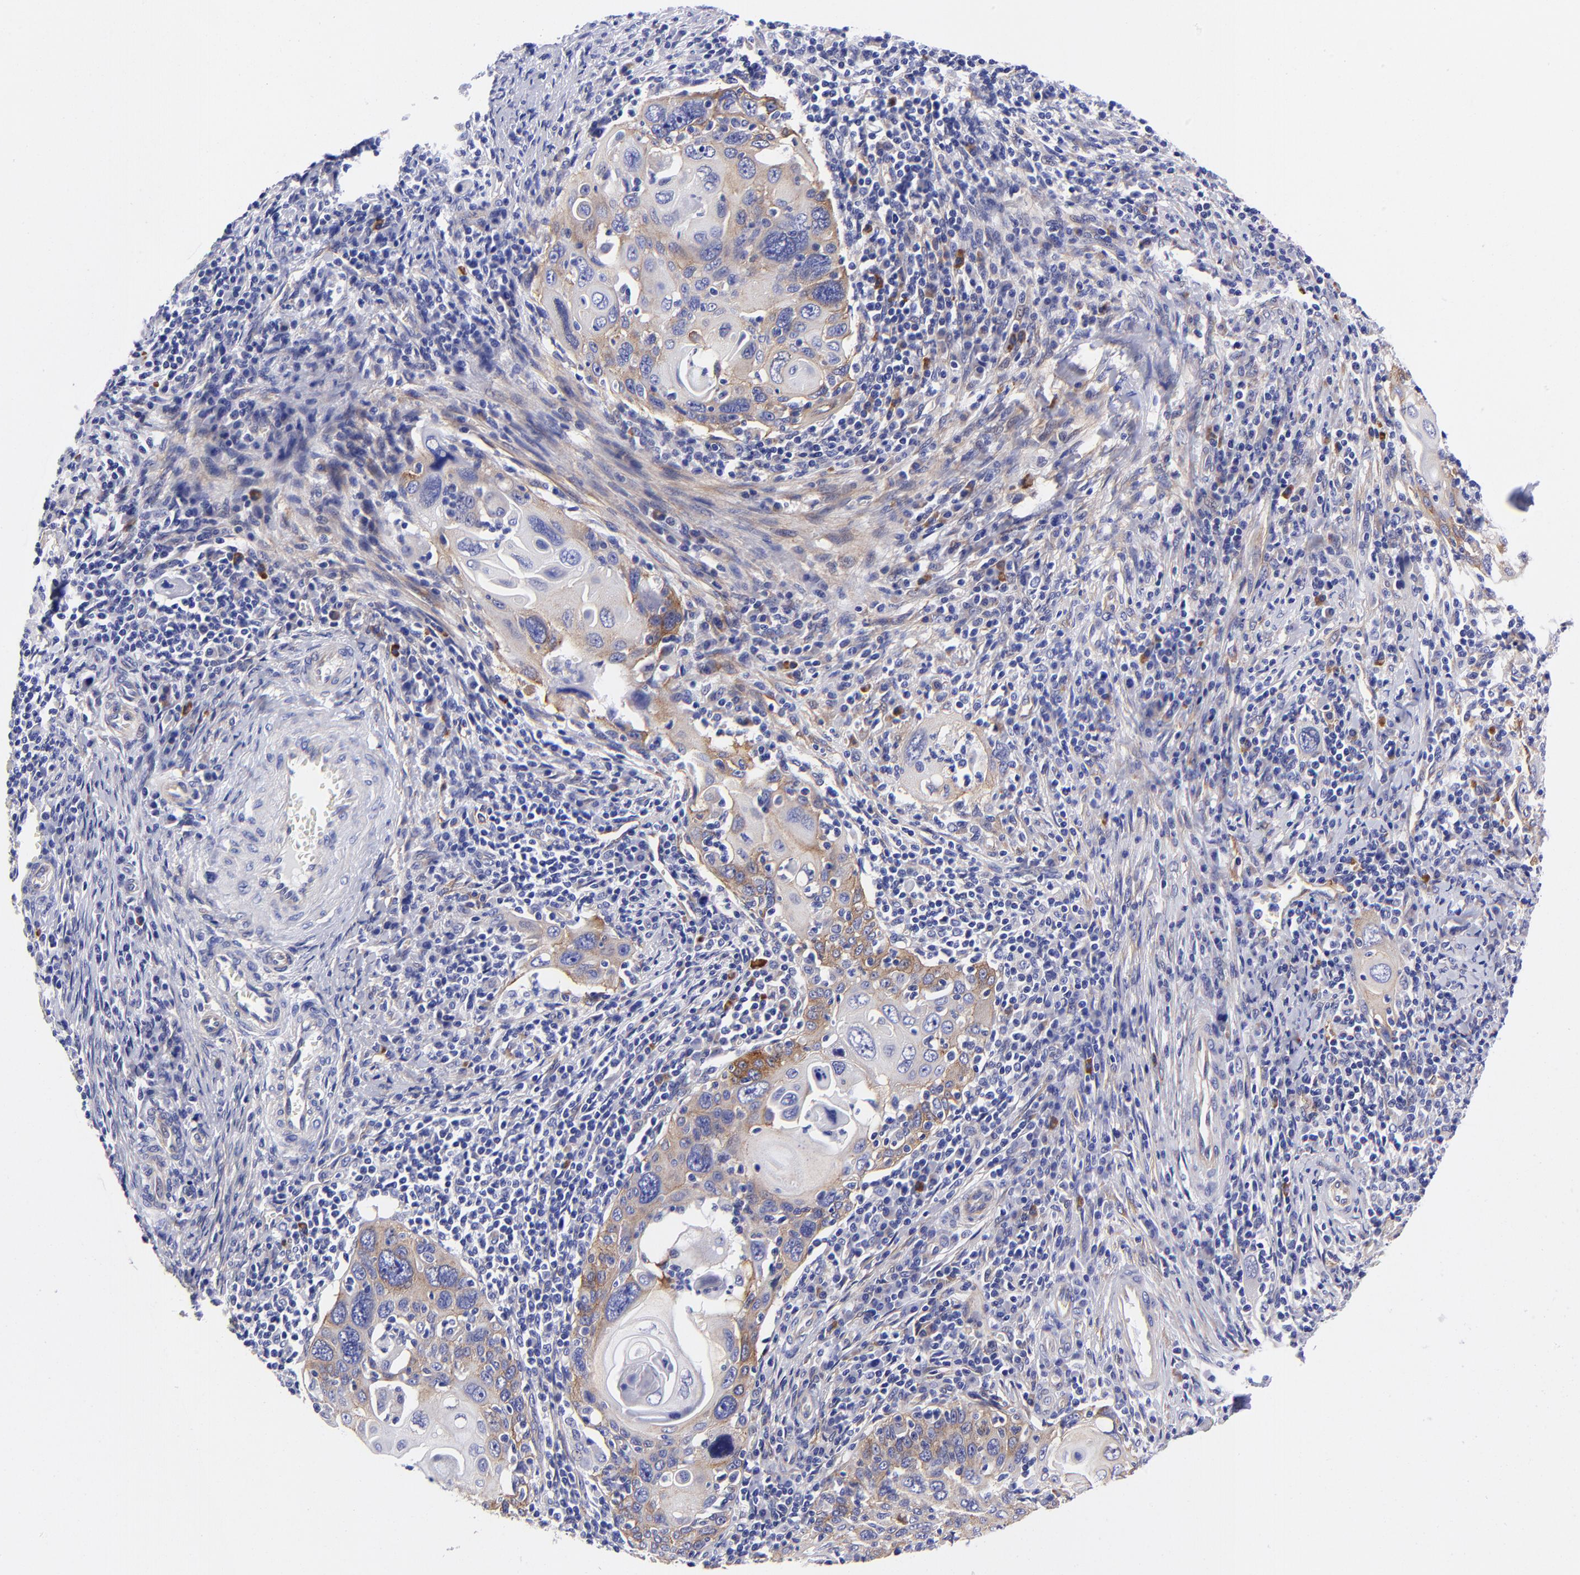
{"staining": {"intensity": "moderate", "quantity": "25%-75%", "location": "cytoplasmic/membranous"}, "tissue": "cervical cancer", "cell_type": "Tumor cells", "image_type": "cancer", "snomed": [{"axis": "morphology", "description": "Squamous cell carcinoma, NOS"}, {"axis": "topography", "description": "Cervix"}], "caption": "This is an image of IHC staining of cervical cancer, which shows moderate expression in the cytoplasmic/membranous of tumor cells.", "gene": "PPFIBP1", "patient": {"sex": "female", "age": 54}}